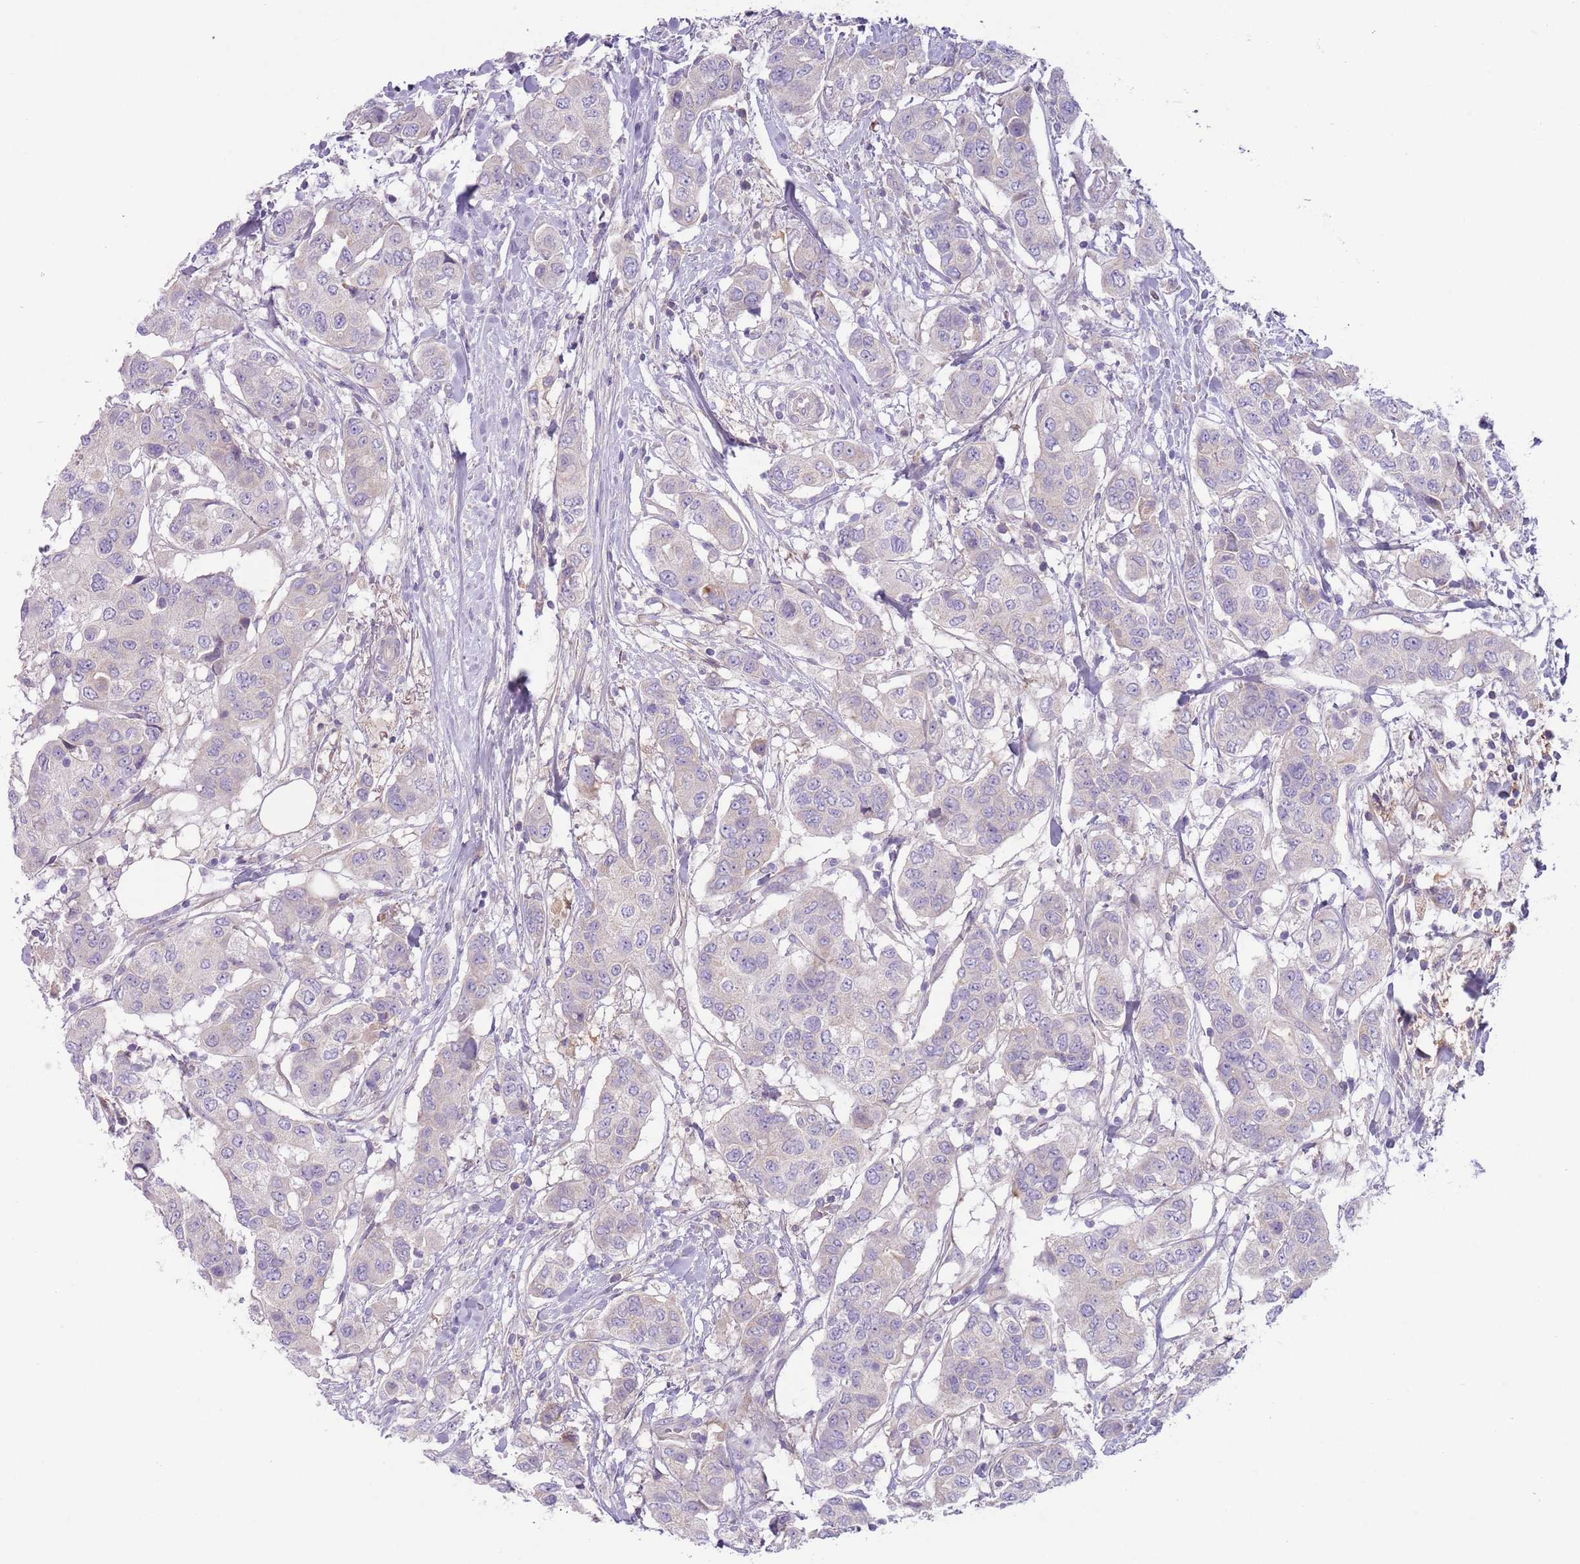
{"staining": {"intensity": "negative", "quantity": "none", "location": "none"}, "tissue": "breast cancer", "cell_type": "Tumor cells", "image_type": "cancer", "snomed": [{"axis": "morphology", "description": "Lobular carcinoma"}, {"axis": "topography", "description": "Breast"}], "caption": "The immunohistochemistry histopathology image has no significant staining in tumor cells of breast lobular carcinoma tissue.", "gene": "CFH", "patient": {"sex": "female", "age": 51}}